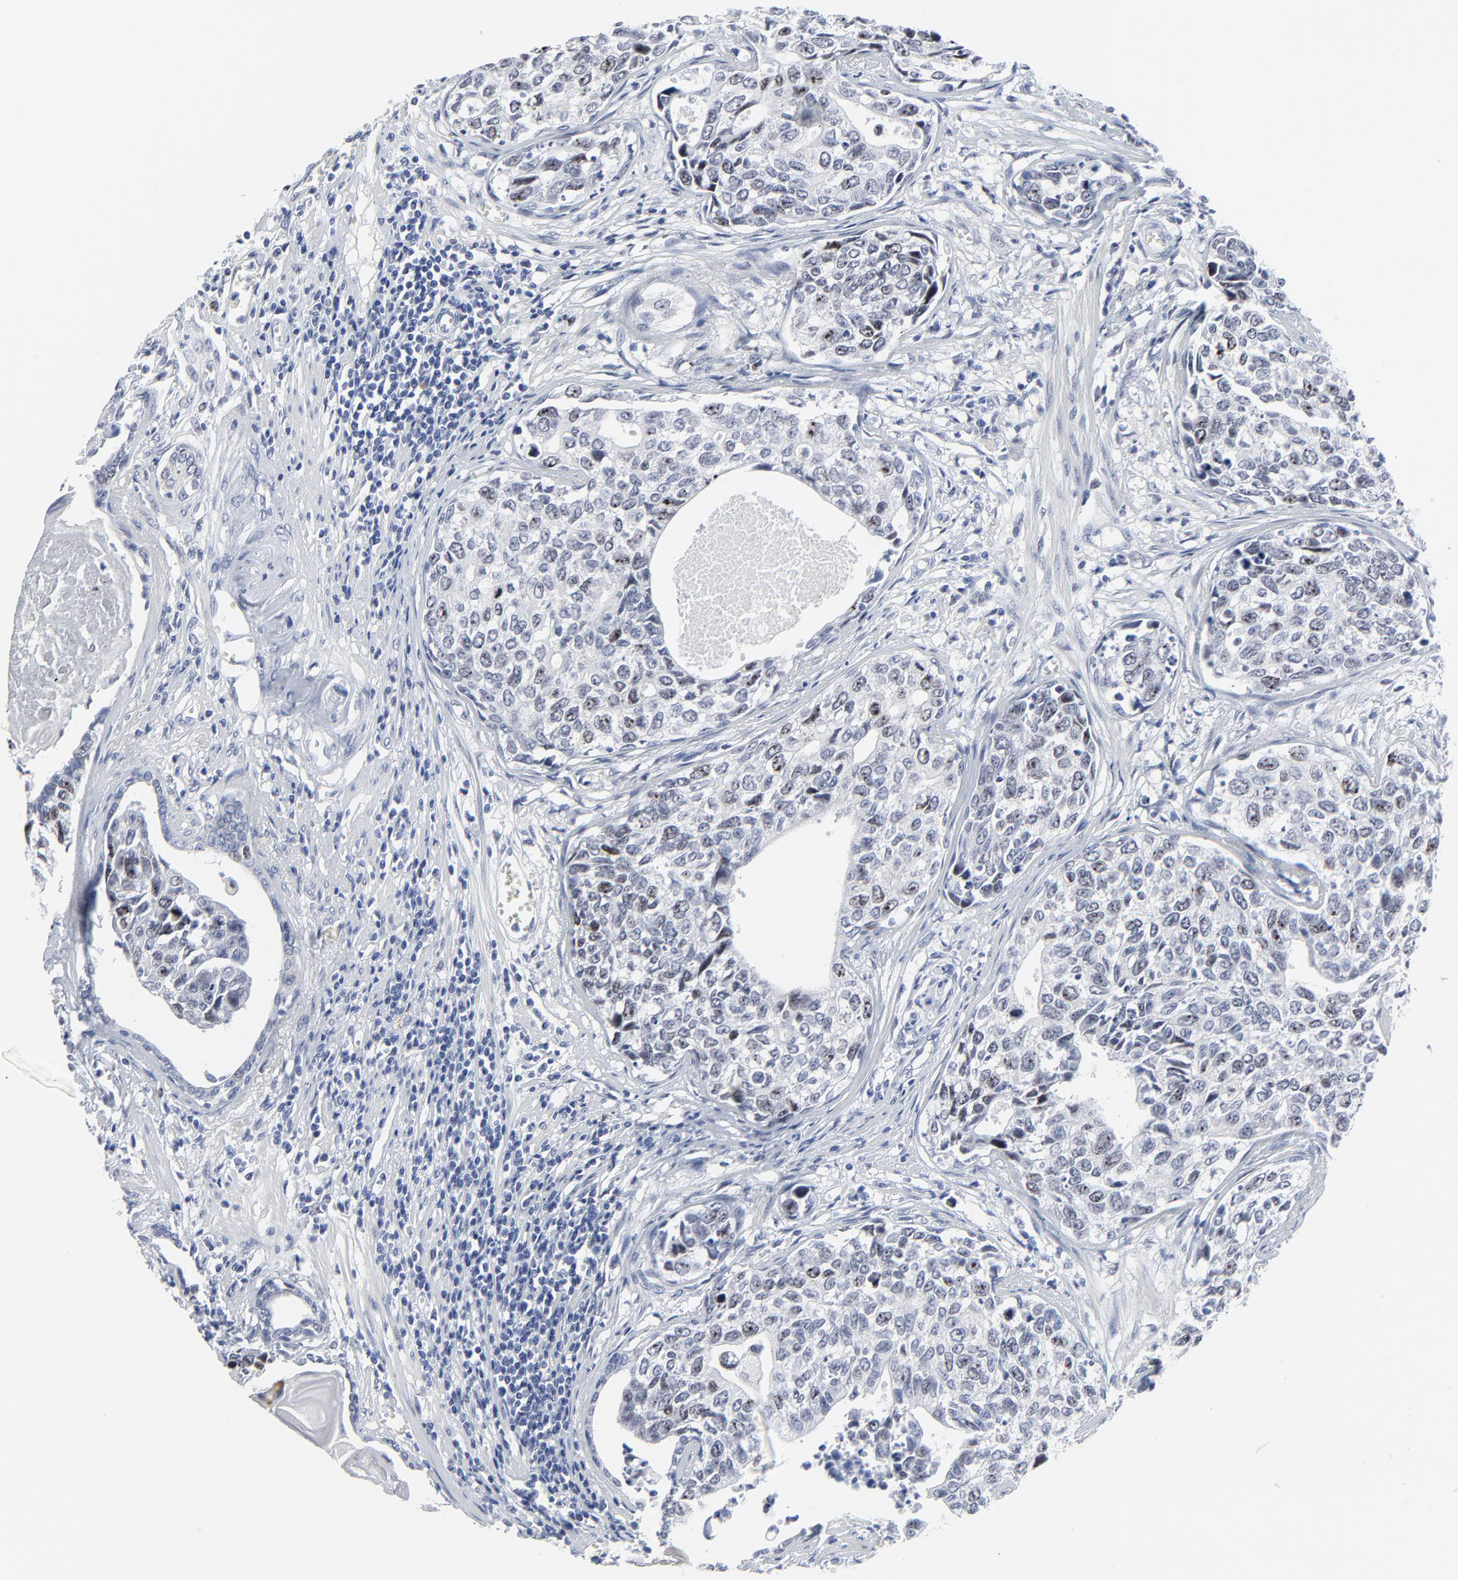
{"staining": {"intensity": "weak", "quantity": "<25%", "location": "nuclear"}, "tissue": "urothelial cancer", "cell_type": "Tumor cells", "image_type": "cancer", "snomed": [{"axis": "morphology", "description": "Urothelial carcinoma, High grade"}, {"axis": "topography", "description": "Urinary bladder"}], "caption": "IHC micrograph of neoplastic tissue: urothelial cancer stained with DAB (3,3'-diaminobenzidine) displays no significant protein staining in tumor cells.", "gene": "ZNF589", "patient": {"sex": "male", "age": 81}}